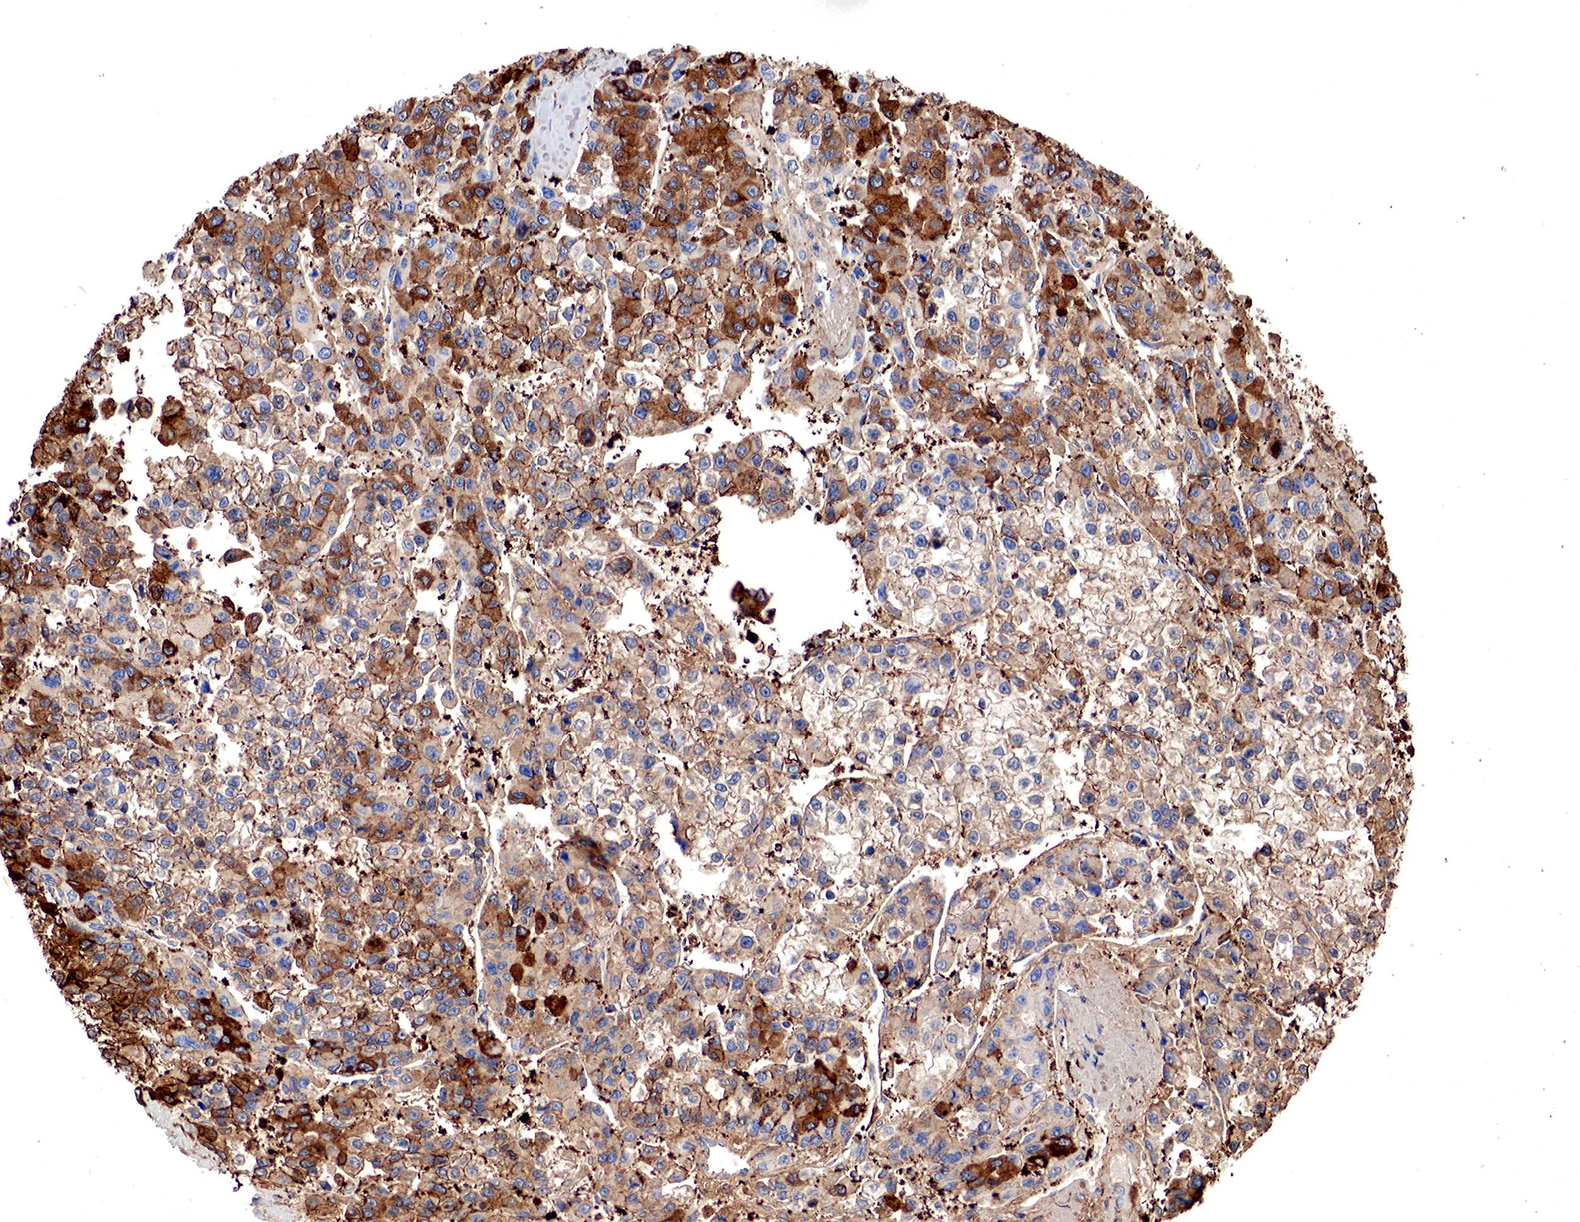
{"staining": {"intensity": "strong", "quantity": ">75%", "location": "cytoplasmic/membranous"}, "tissue": "liver cancer", "cell_type": "Tumor cells", "image_type": "cancer", "snomed": [{"axis": "morphology", "description": "Carcinoma, Hepatocellular, NOS"}, {"axis": "topography", "description": "Liver"}], "caption": "DAB immunohistochemical staining of liver cancer (hepatocellular carcinoma) exhibits strong cytoplasmic/membranous protein positivity in about >75% of tumor cells.", "gene": "G6PD", "patient": {"sex": "female", "age": 66}}